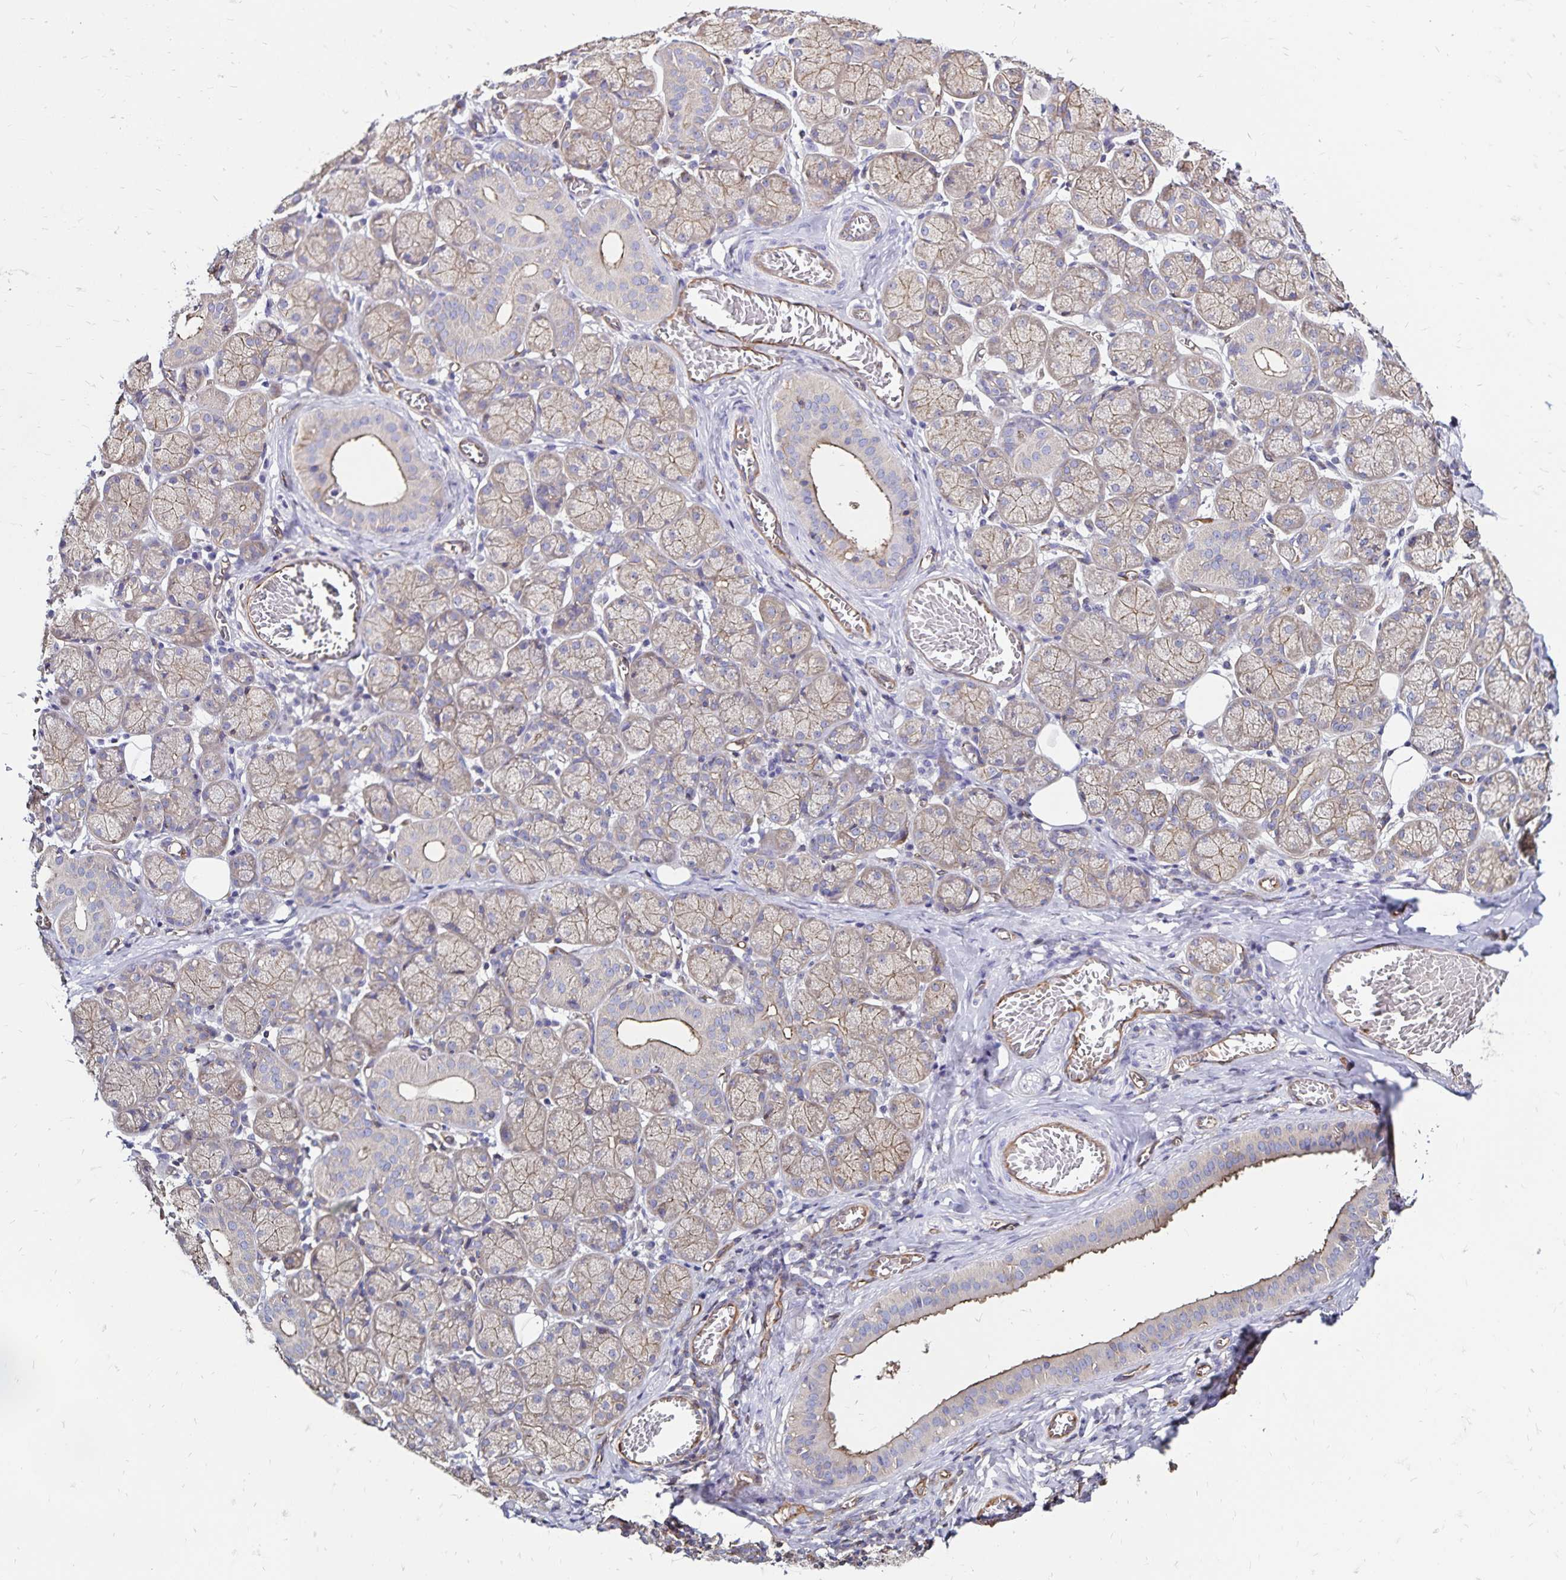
{"staining": {"intensity": "moderate", "quantity": "25%-75%", "location": "cytoplasmic/membranous"}, "tissue": "salivary gland", "cell_type": "Glandular cells", "image_type": "normal", "snomed": [{"axis": "morphology", "description": "Normal tissue, NOS"}, {"axis": "topography", "description": "Salivary gland"}, {"axis": "topography", "description": "Peripheral nerve tissue"}], "caption": "Immunohistochemistry of normal salivary gland exhibits medium levels of moderate cytoplasmic/membranous expression in about 25%-75% of glandular cells. The staining was performed using DAB (3,3'-diaminobenzidine), with brown indicating positive protein expression. Nuclei are stained blue with hematoxylin.", "gene": "RPRML", "patient": {"sex": "female", "age": 24}}